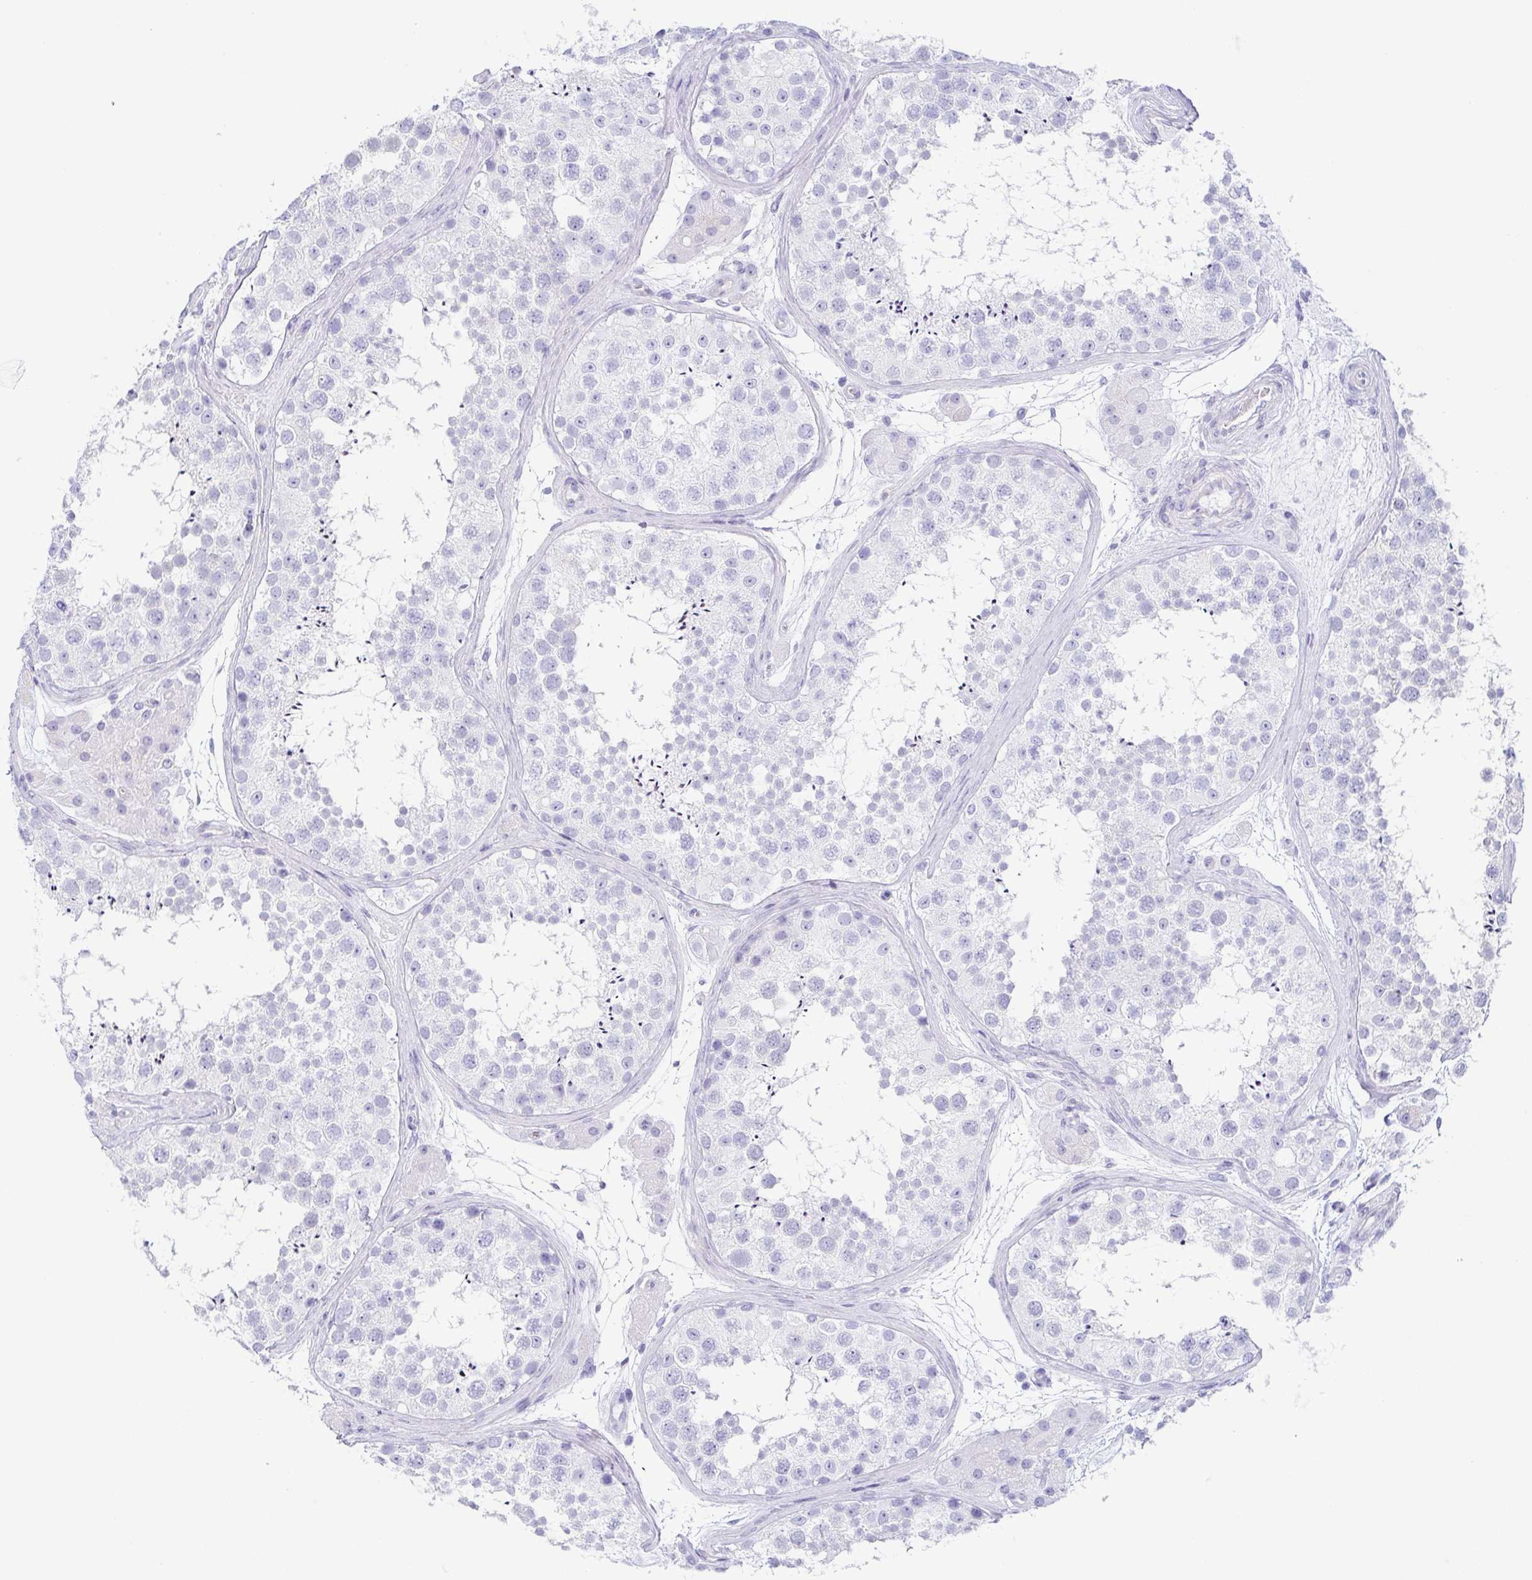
{"staining": {"intensity": "negative", "quantity": "none", "location": "none"}, "tissue": "testis", "cell_type": "Cells in seminiferous ducts", "image_type": "normal", "snomed": [{"axis": "morphology", "description": "Normal tissue, NOS"}, {"axis": "topography", "description": "Testis"}], "caption": "IHC of unremarkable human testis shows no staining in cells in seminiferous ducts.", "gene": "ENSG00000275778", "patient": {"sex": "male", "age": 41}}